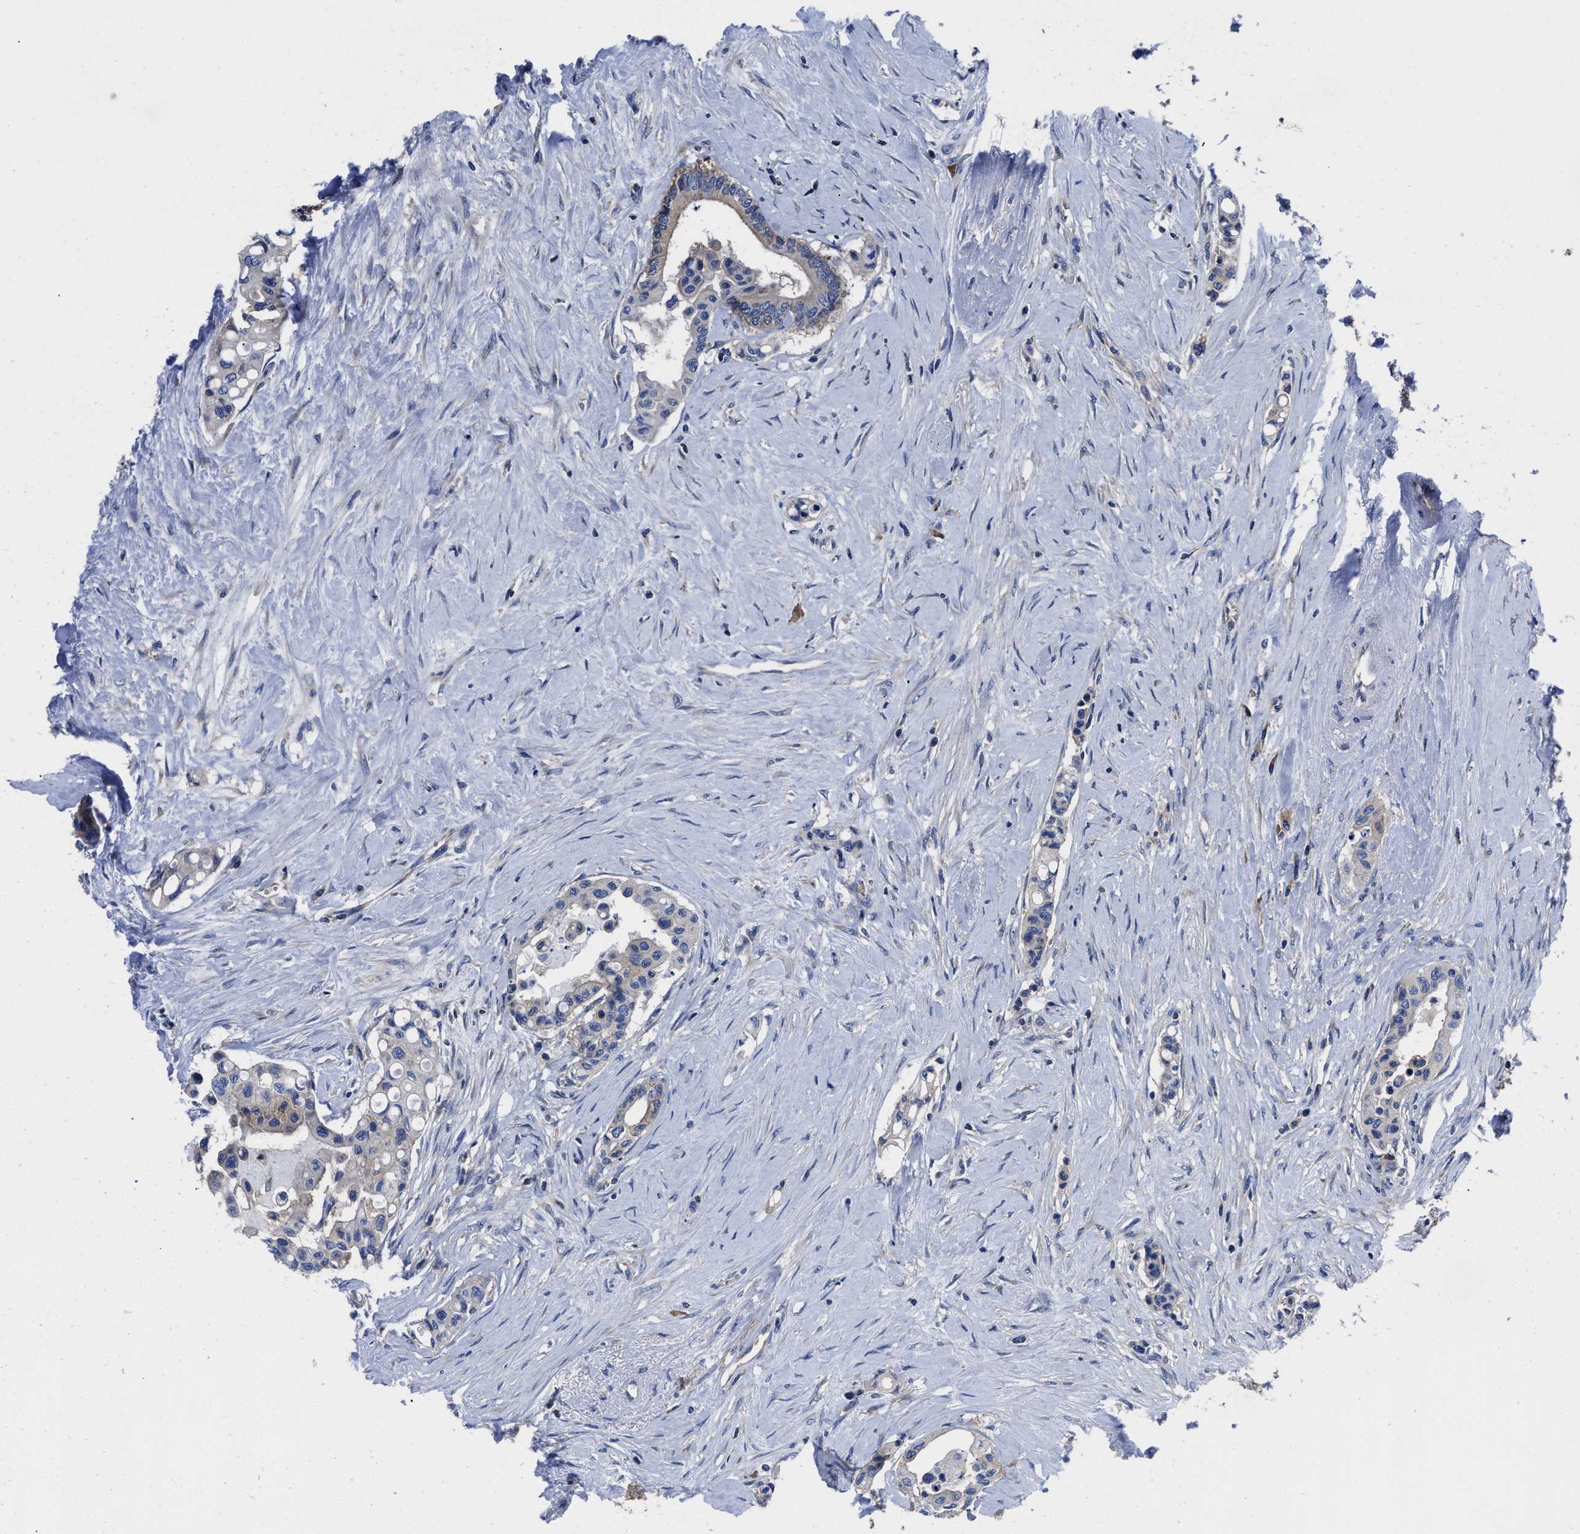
{"staining": {"intensity": "weak", "quantity": "<25%", "location": "cytoplasmic/membranous"}, "tissue": "colorectal cancer", "cell_type": "Tumor cells", "image_type": "cancer", "snomed": [{"axis": "morphology", "description": "Normal tissue, NOS"}, {"axis": "morphology", "description": "Adenocarcinoma, NOS"}, {"axis": "topography", "description": "Colon"}], "caption": "Immunohistochemistry of colorectal cancer (adenocarcinoma) reveals no positivity in tumor cells.", "gene": "YARS1", "patient": {"sex": "male", "age": 82}}